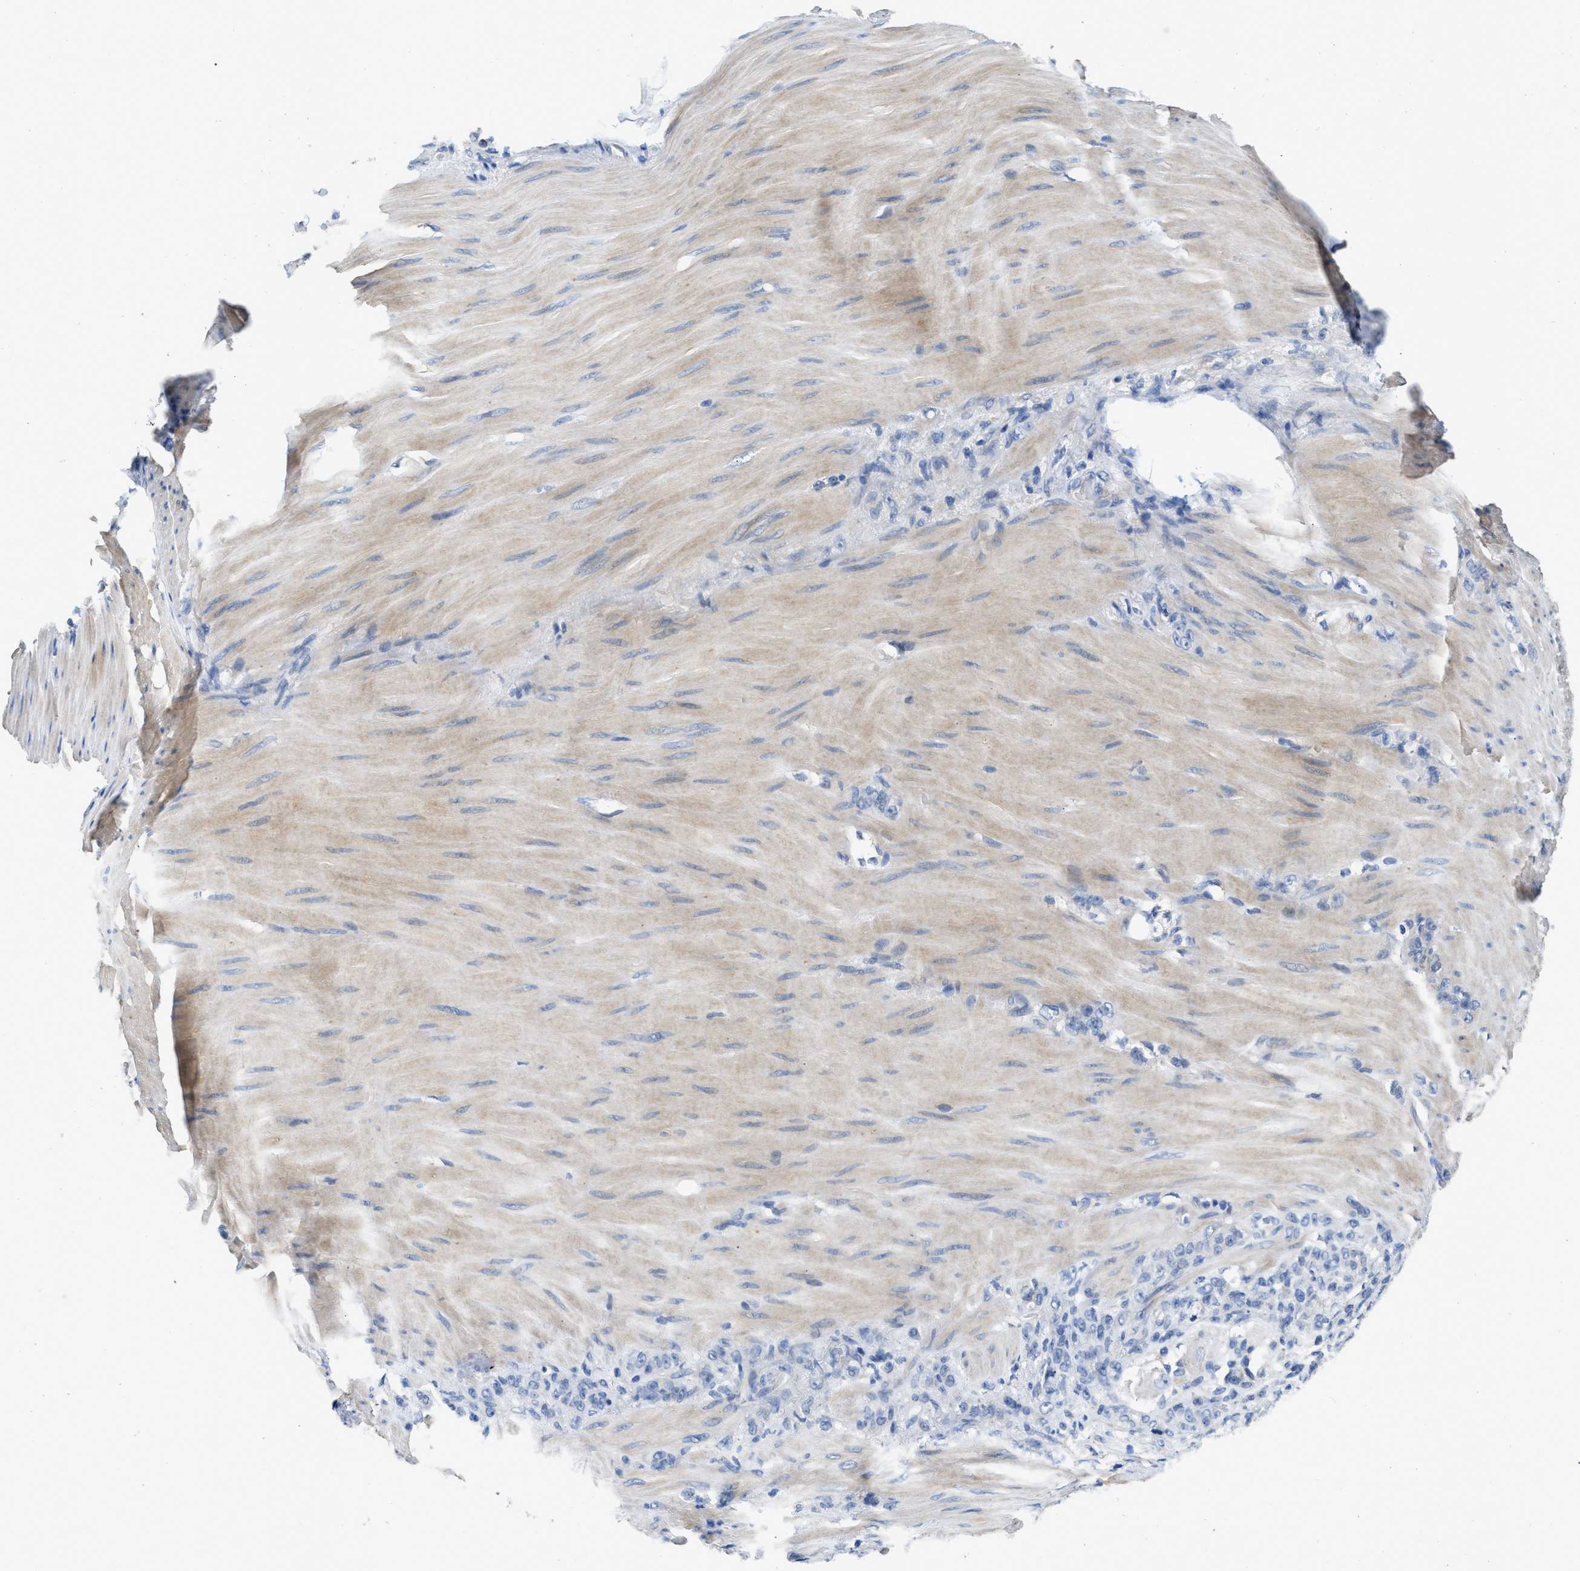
{"staining": {"intensity": "negative", "quantity": "none", "location": "none"}, "tissue": "stomach cancer", "cell_type": "Tumor cells", "image_type": "cancer", "snomed": [{"axis": "morphology", "description": "Normal tissue, NOS"}, {"axis": "morphology", "description": "Adenocarcinoma, NOS"}, {"axis": "topography", "description": "Stomach"}], "caption": "This is a histopathology image of immunohistochemistry (IHC) staining of stomach adenocarcinoma, which shows no staining in tumor cells.", "gene": "C1S", "patient": {"sex": "male", "age": 82}}